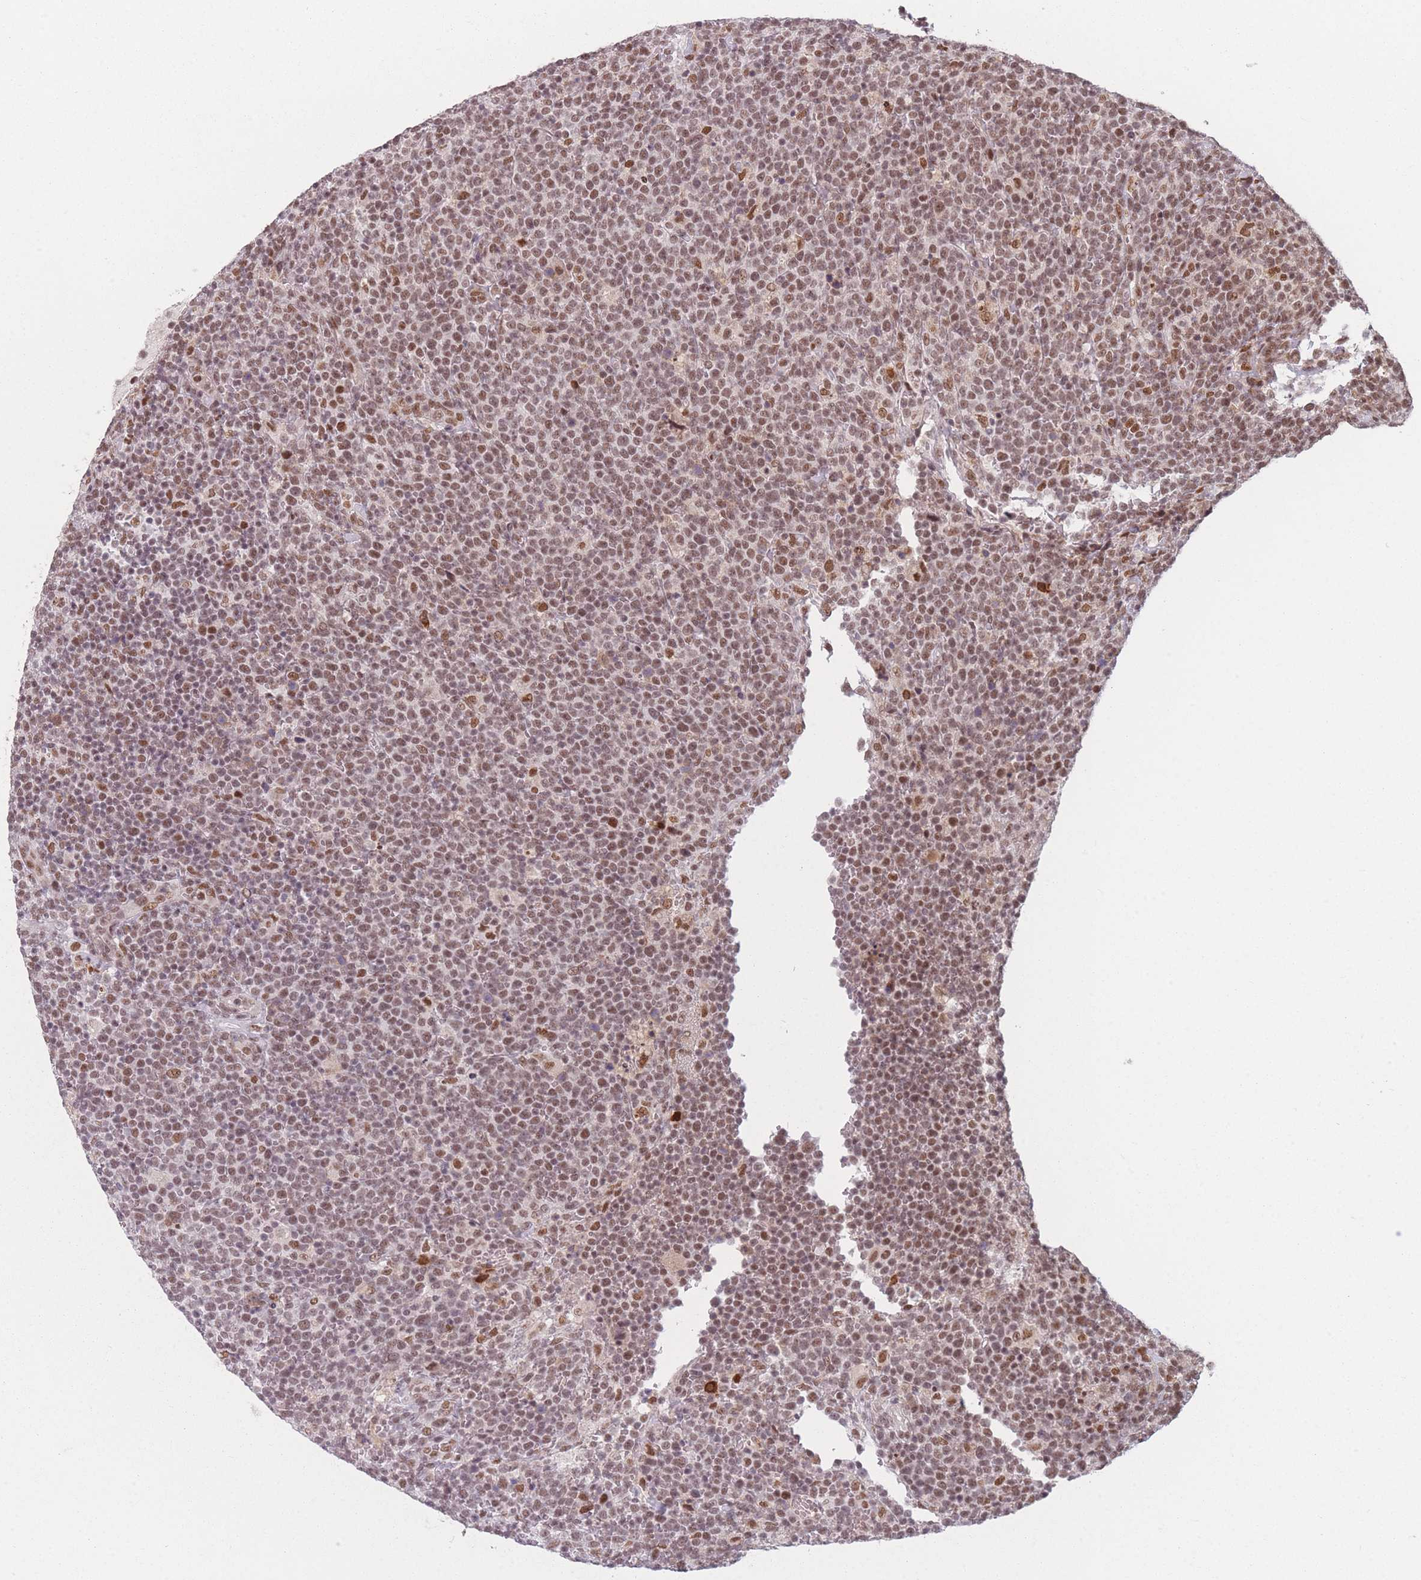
{"staining": {"intensity": "moderate", "quantity": ">75%", "location": "nuclear"}, "tissue": "lymphoma", "cell_type": "Tumor cells", "image_type": "cancer", "snomed": [{"axis": "morphology", "description": "Malignant lymphoma, non-Hodgkin's type, High grade"}, {"axis": "topography", "description": "Lymph node"}], "caption": "Immunohistochemistry of lymphoma exhibits medium levels of moderate nuclear expression in about >75% of tumor cells. Using DAB (brown) and hematoxylin (blue) stains, captured at high magnification using brightfield microscopy.", "gene": "SUPT6H", "patient": {"sex": "male", "age": 61}}